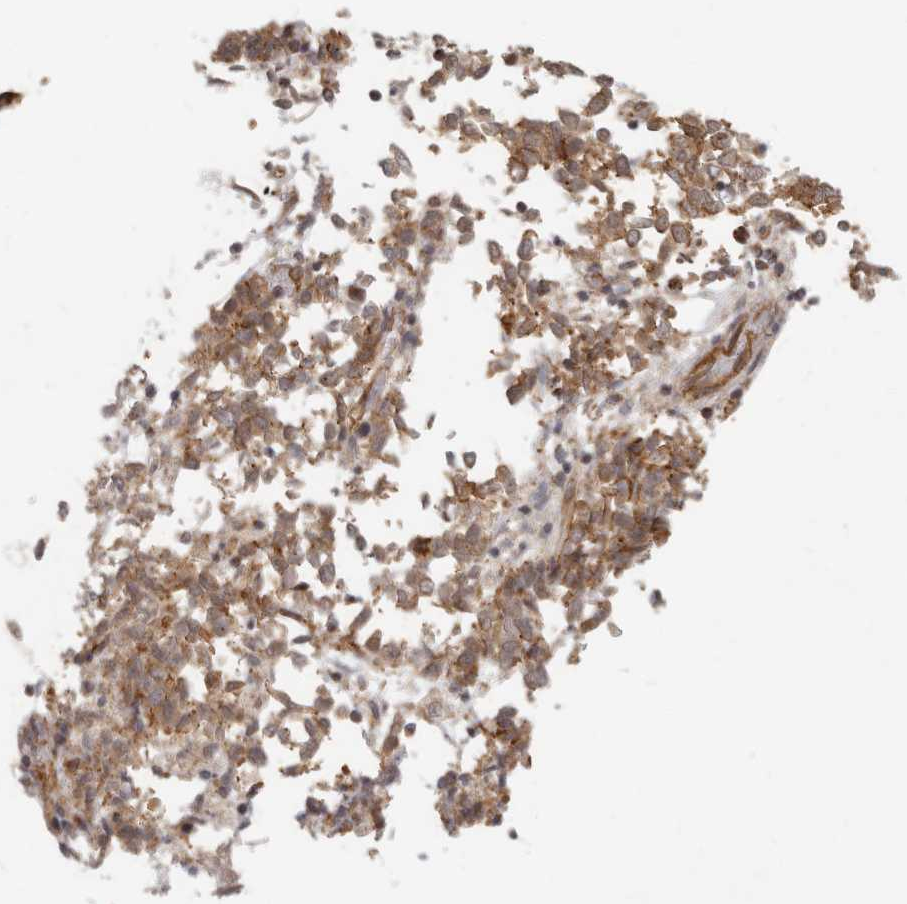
{"staining": {"intensity": "moderate", "quantity": ">75%", "location": "cytoplasmic/membranous"}, "tissue": "endometrial cancer", "cell_type": "Tumor cells", "image_type": "cancer", "snomed": [{"axis": "morphology", "description": "Adenocarcinoma, NOS"}, {"axis": "topography", "description": "Endometrium"}], "caption": "The histopathology image exhibits staining of endometrial adenocarcinoma, revealing moderate cytoplasmic/membranous protein positivity (brown color) within tumor cells.", "gene": "USP49", "patient": {"sex": "female", "age": 80}}